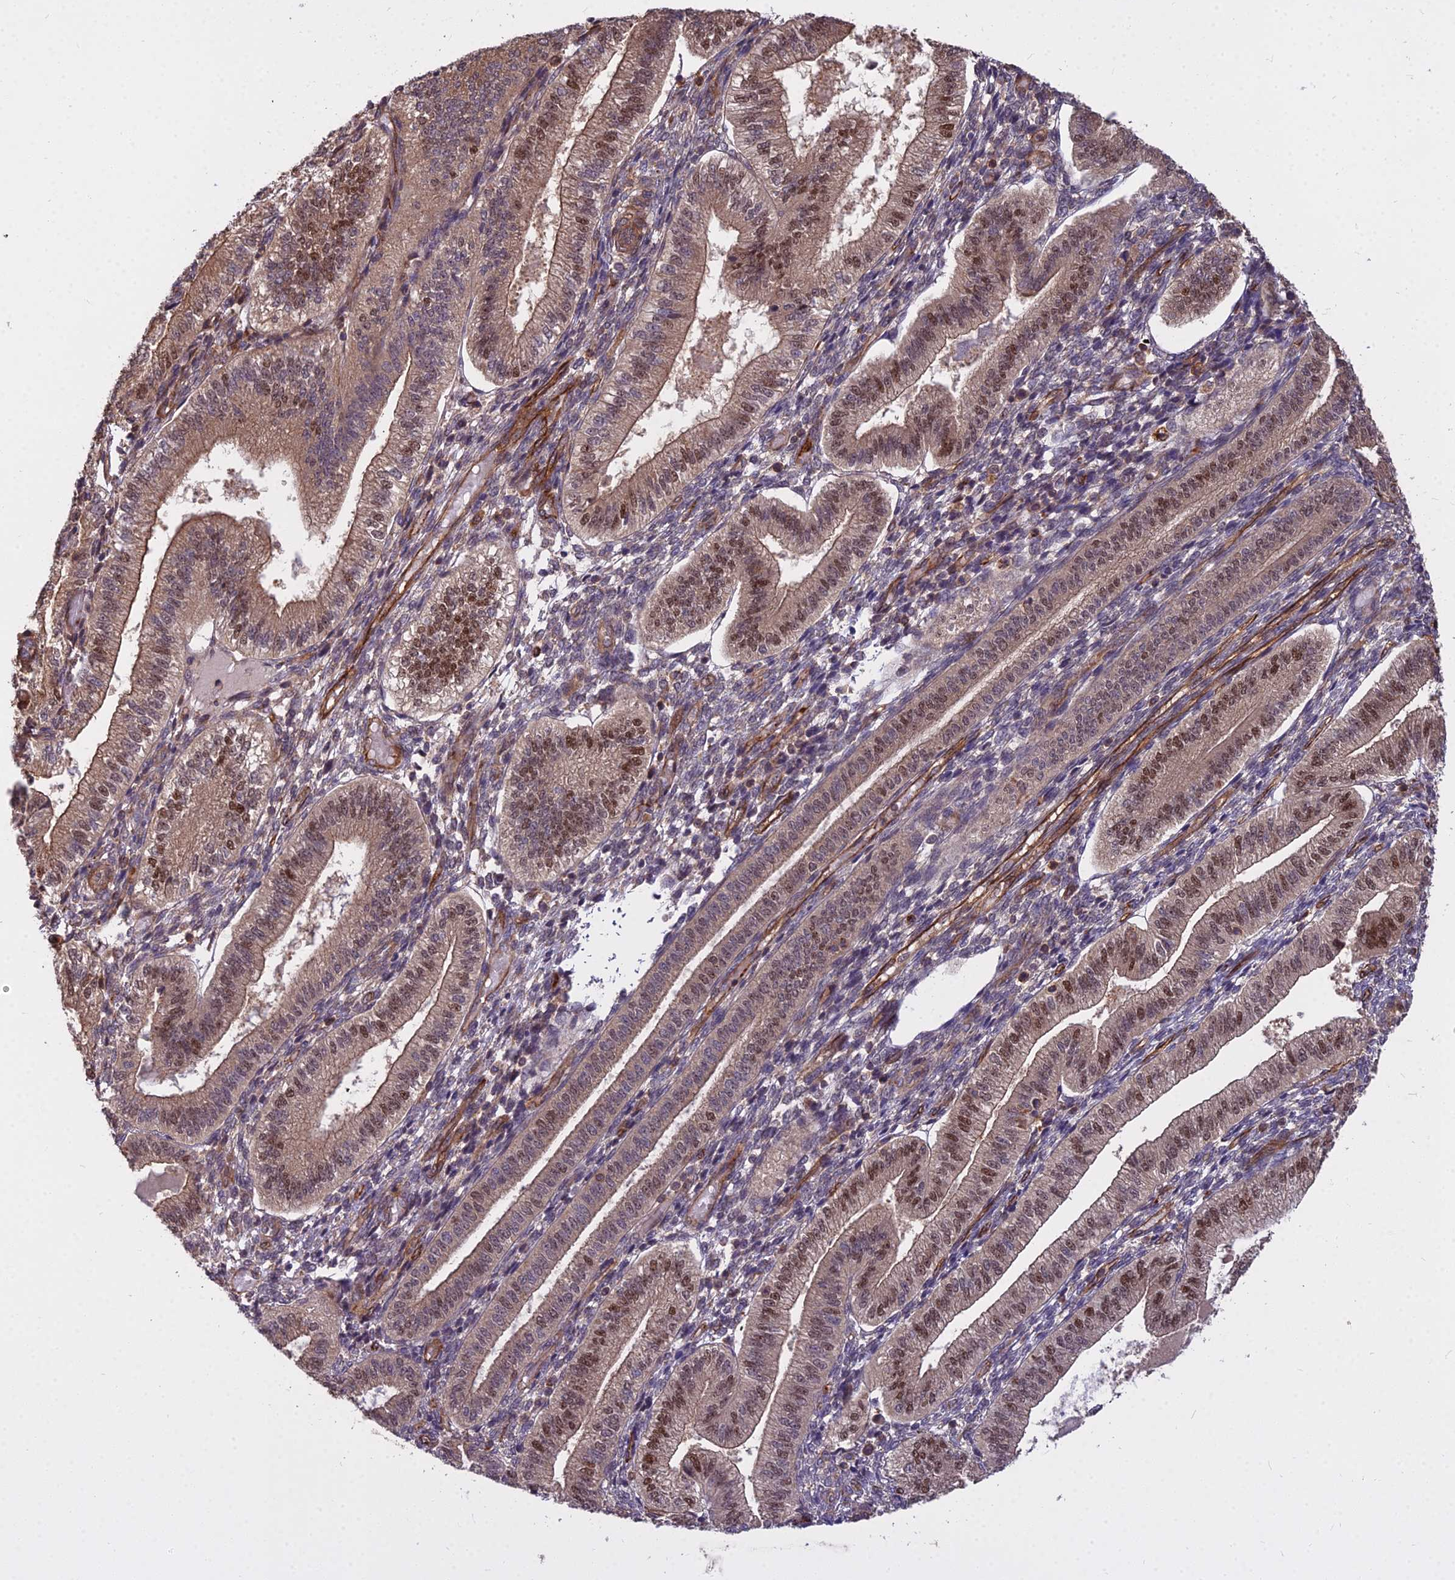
{"staining": {"intensity": "weak", "quantity": "25%-75%", "location": "cytoplasmic/membranous"}, "tissue": "endometrium", "cell_type": "Cells in endometrial stroma", "image_type": "normal", "snomed": [{"axis": "morphology", "description": "Normal tissue, NOS"}, {"axis": "topography", "description": "Endometrium"}], "caption": "Protein staining reveals weak cytoplasmic/membranous staining in about 25%-75% of cells in endometrial stroma in benign endometrium. Nuclei are stained in blue.", "gene": "TCEA3", "patient": {"sex": "female", "age": 34}}